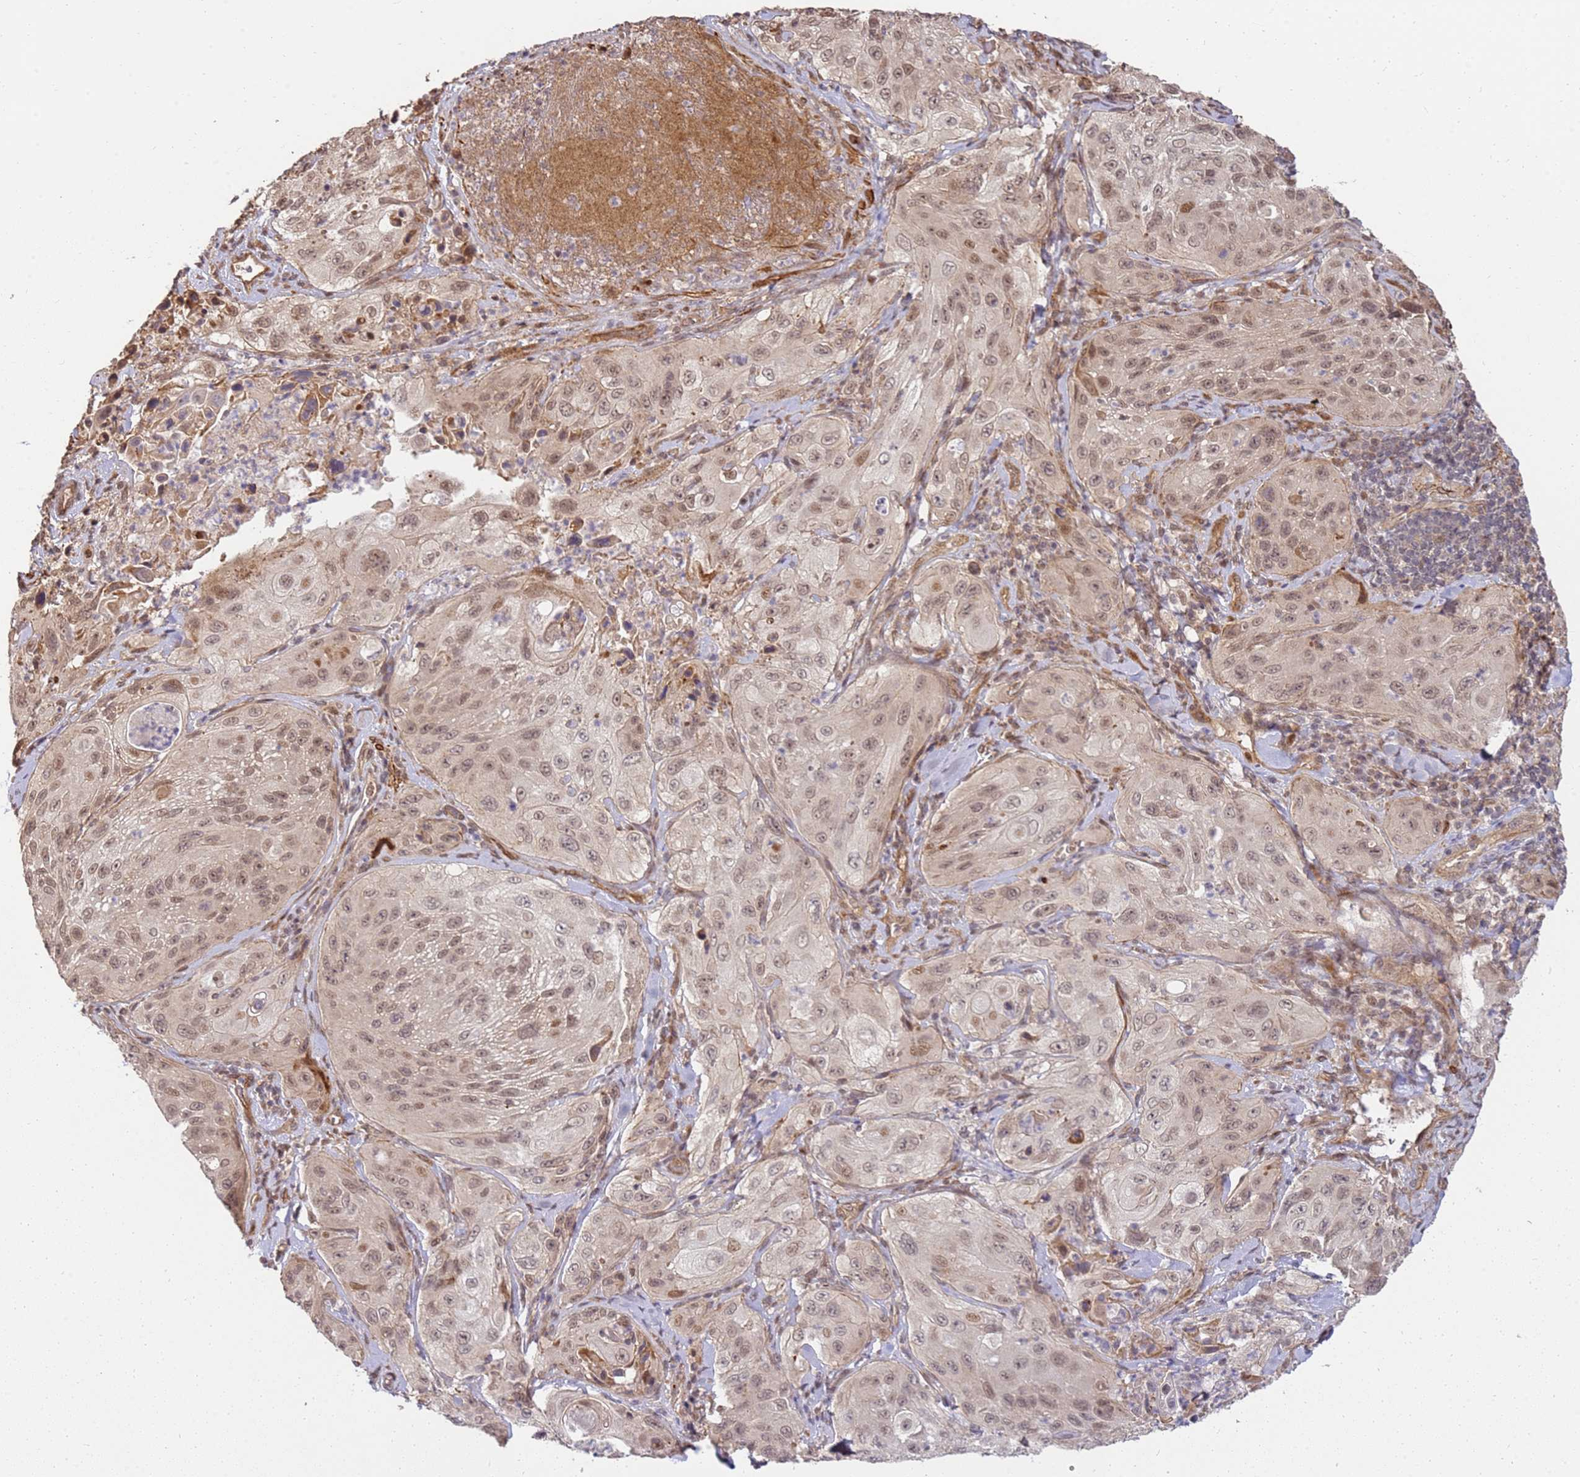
{"staining": {"intensity": "moderate", "quantity": ">75%", "location": "nuclear"}, "tissue": "cervical cancer", "cell_type": "Tumor cells", "image_type": "cancer", "snomed": [{"axis": "morphology", "description": "Squamous cell carcinoma, NOS"}, {"axis": "topography", "description": "Cervix"}], "caption": "Squamous cell carcinoma (cervical) stained with a protein marker reveals moderate staining in tumor cells.", "gene": "ST18", "patient": {"sex": "female", "age": 42}}